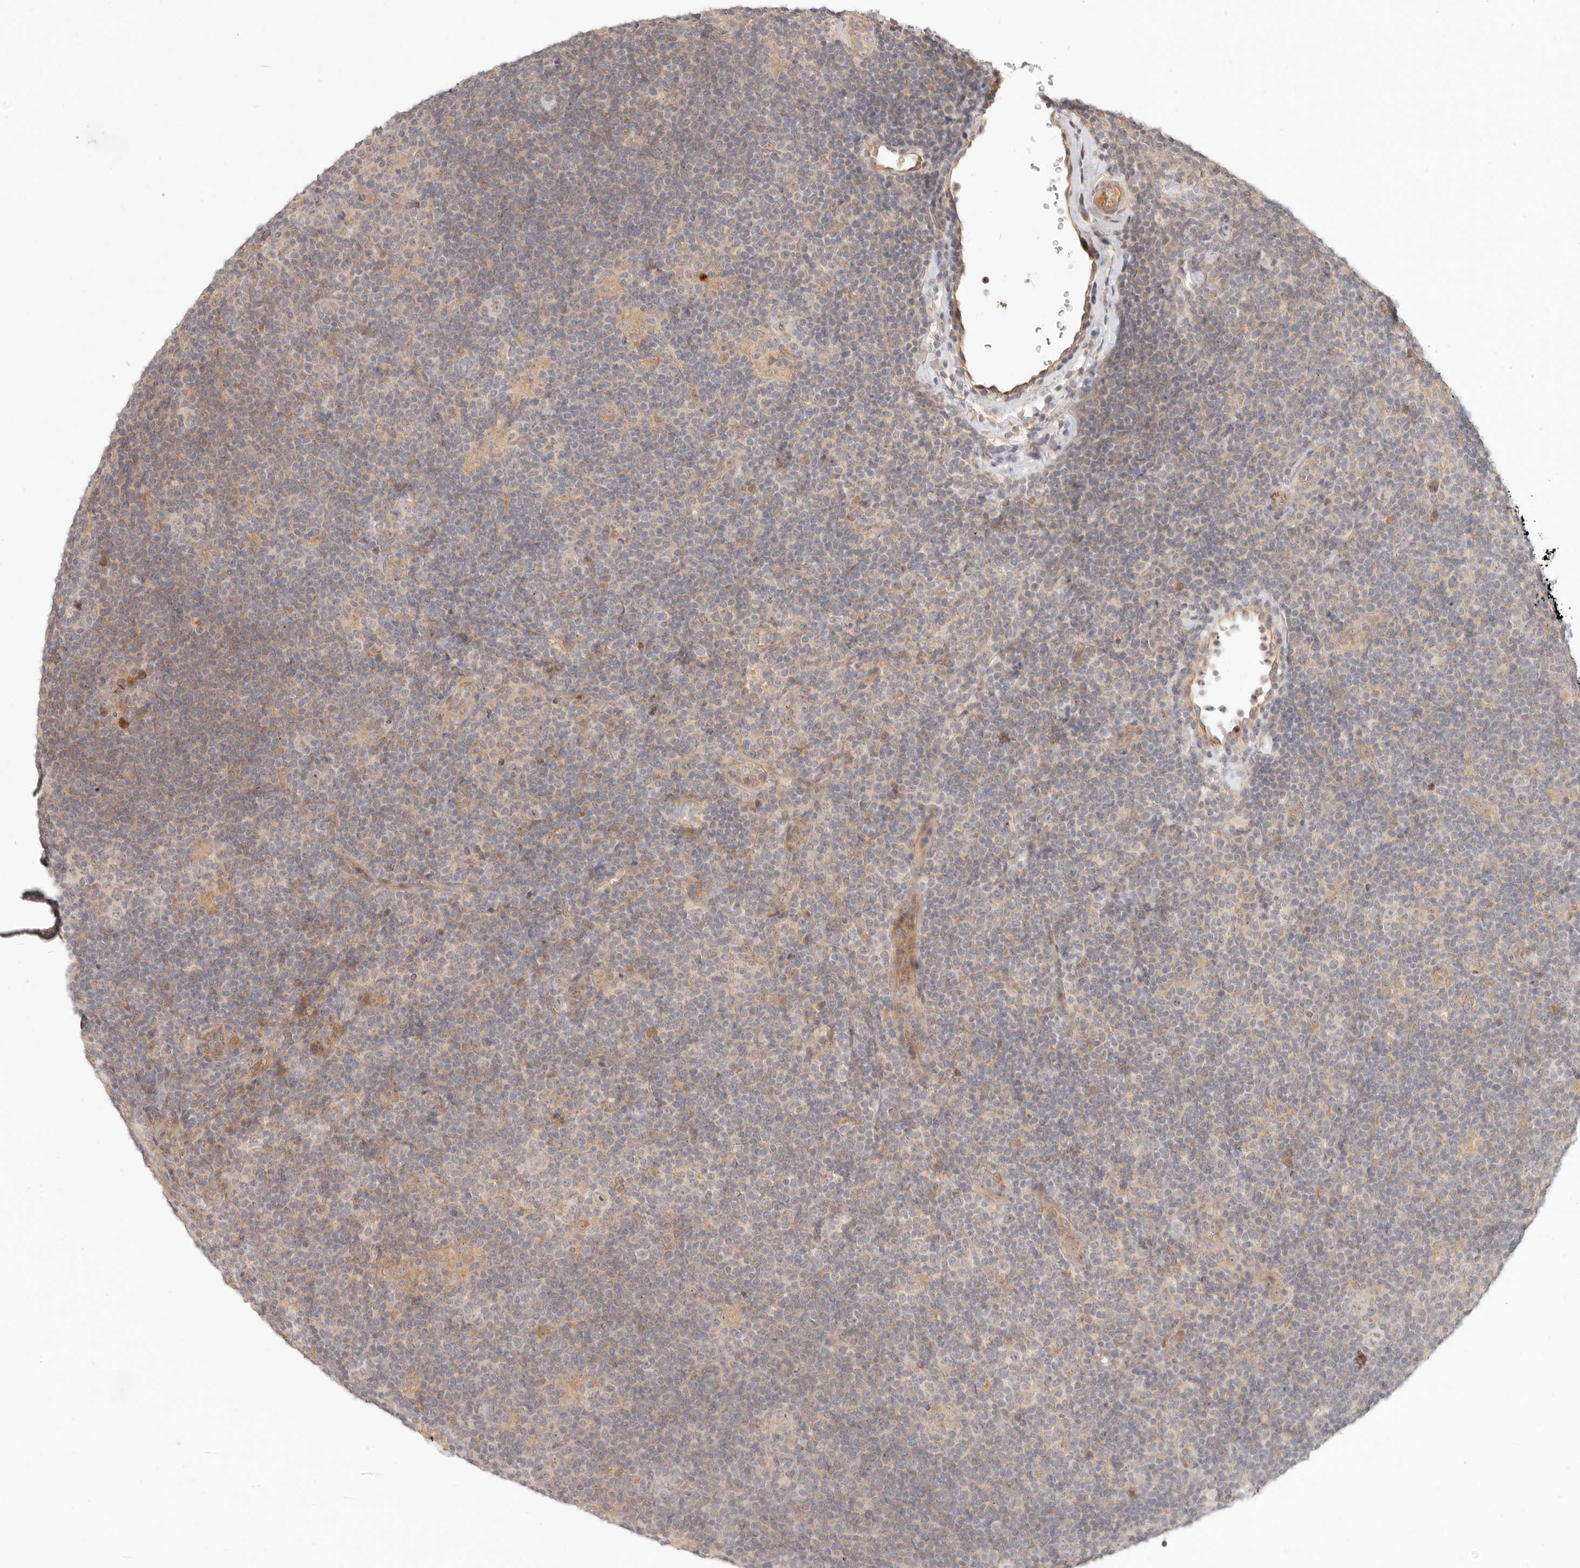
{"staining": {"intensity": "negative", "quantity": "none", "location": "none"}, "tissue": "lymphoma", "cell_type": "Tumor cells", "image_type": "cancer", "snomed": [{"axis": "morphology", "description": "Hodgkin's disease, NOS"}, {"axis": "topography", "description": "Lymph node"}], "caption": "Immunohistochemical staining of human lymphoma displays no significant expression in tumor cells. Brightfield microscopy of IHC stained with DAB (3,3'-diaminobenzidine) (brown) and hematoxylin (blue), captured at high magnification.", "gene": "UBXN11", "patient": {"sex": "female", "age": 57}}